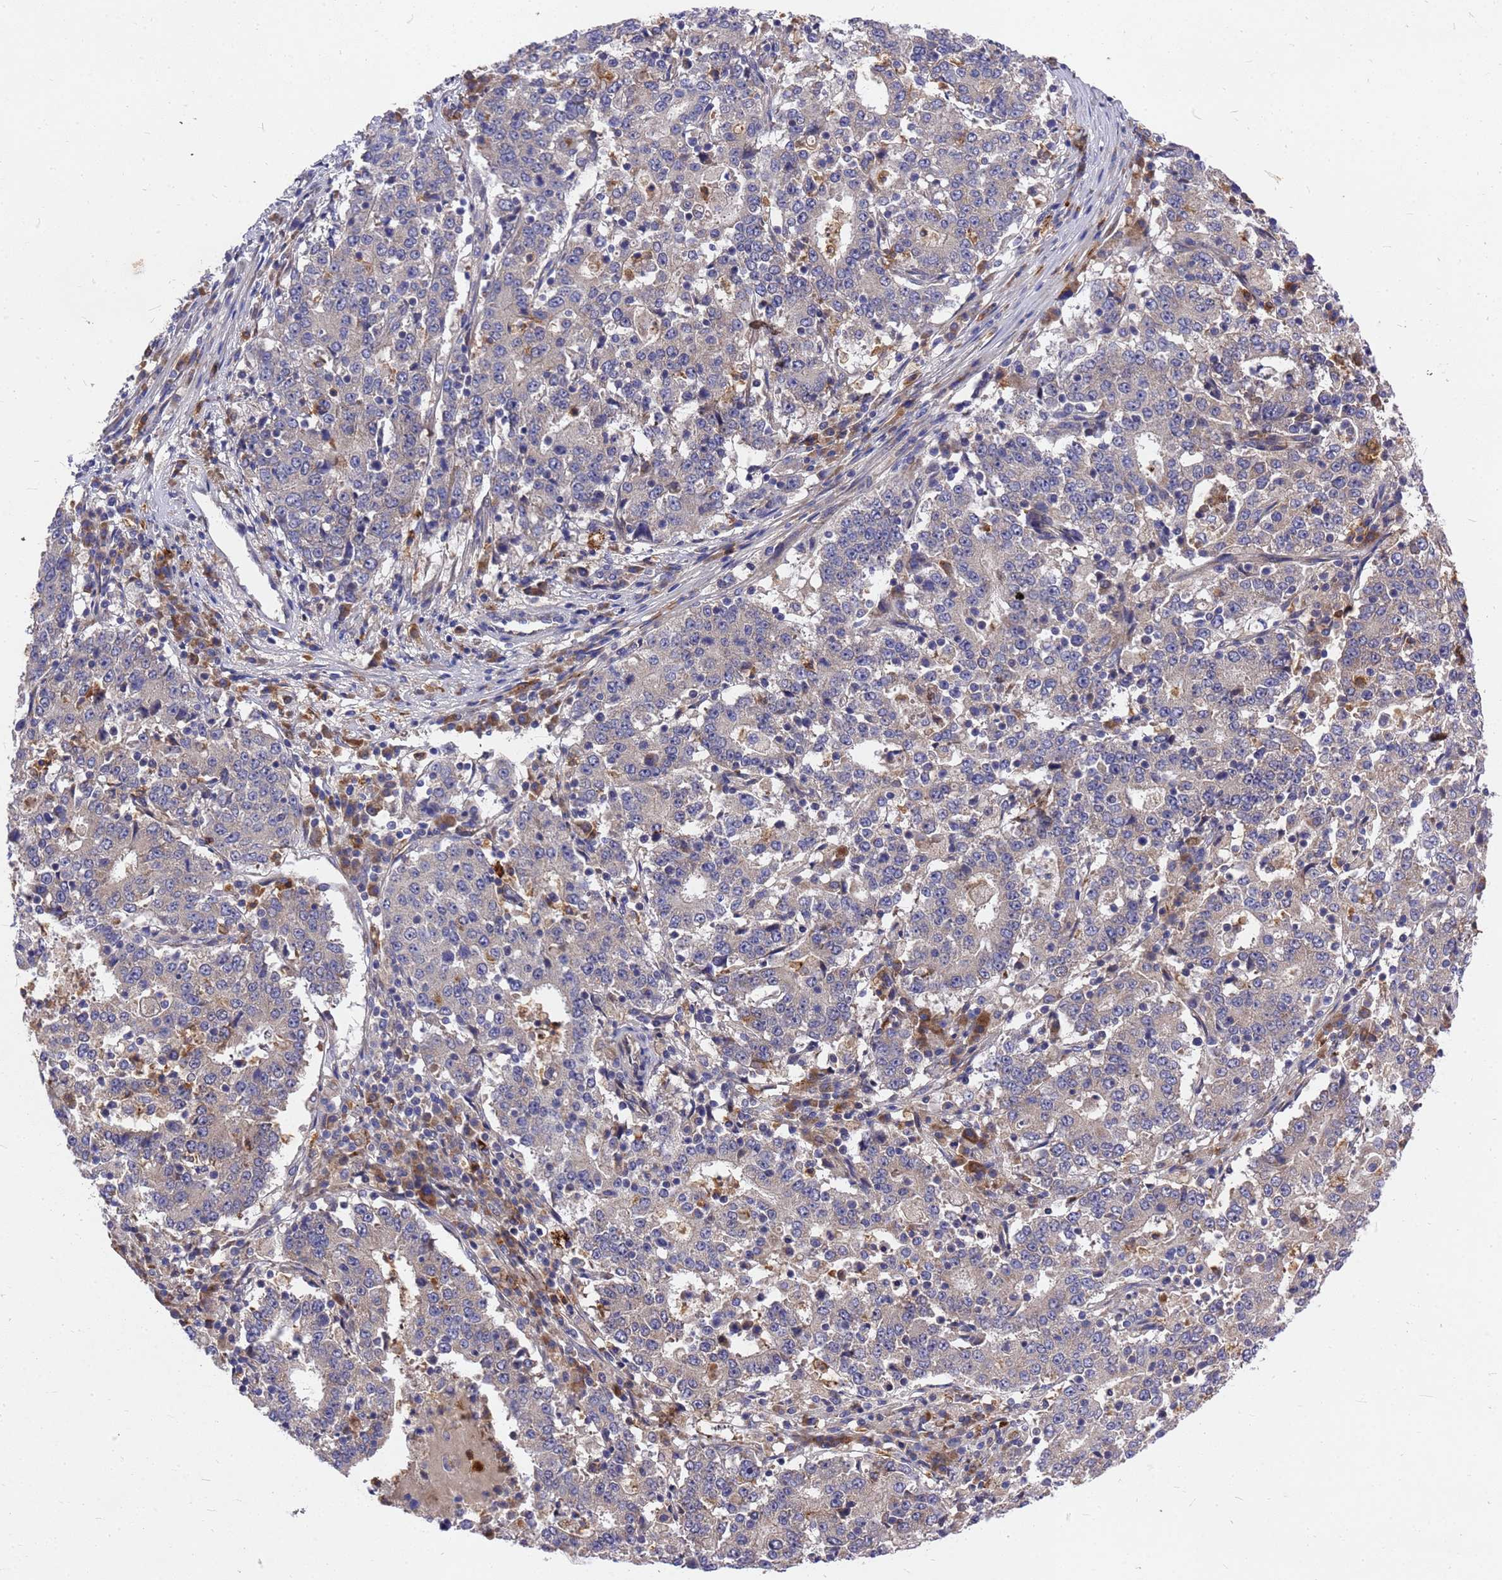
{"staining": {"intensity": "negative", "quantity": "none", "location": "none"}, "tissue": "stomach cancer", "cell_type": "Tumor cells", "image_type": "cancer", "snomed": [{"axis": "morphology", "description": "Adenocarcinoma, NOS"}, {"axis": "topography", "description": "Stomach"}], "caption": "Tumor cells show no significant protein expression in stomach cancer (adenocarcinoma). (DAB (3,3'-diaminobenzidine) immunohistochemistry (IHC) visualized using brightfield microscopy, high magnification).", "gene": "ZNF717", "patient": {"sex": "male", "age": 59}}